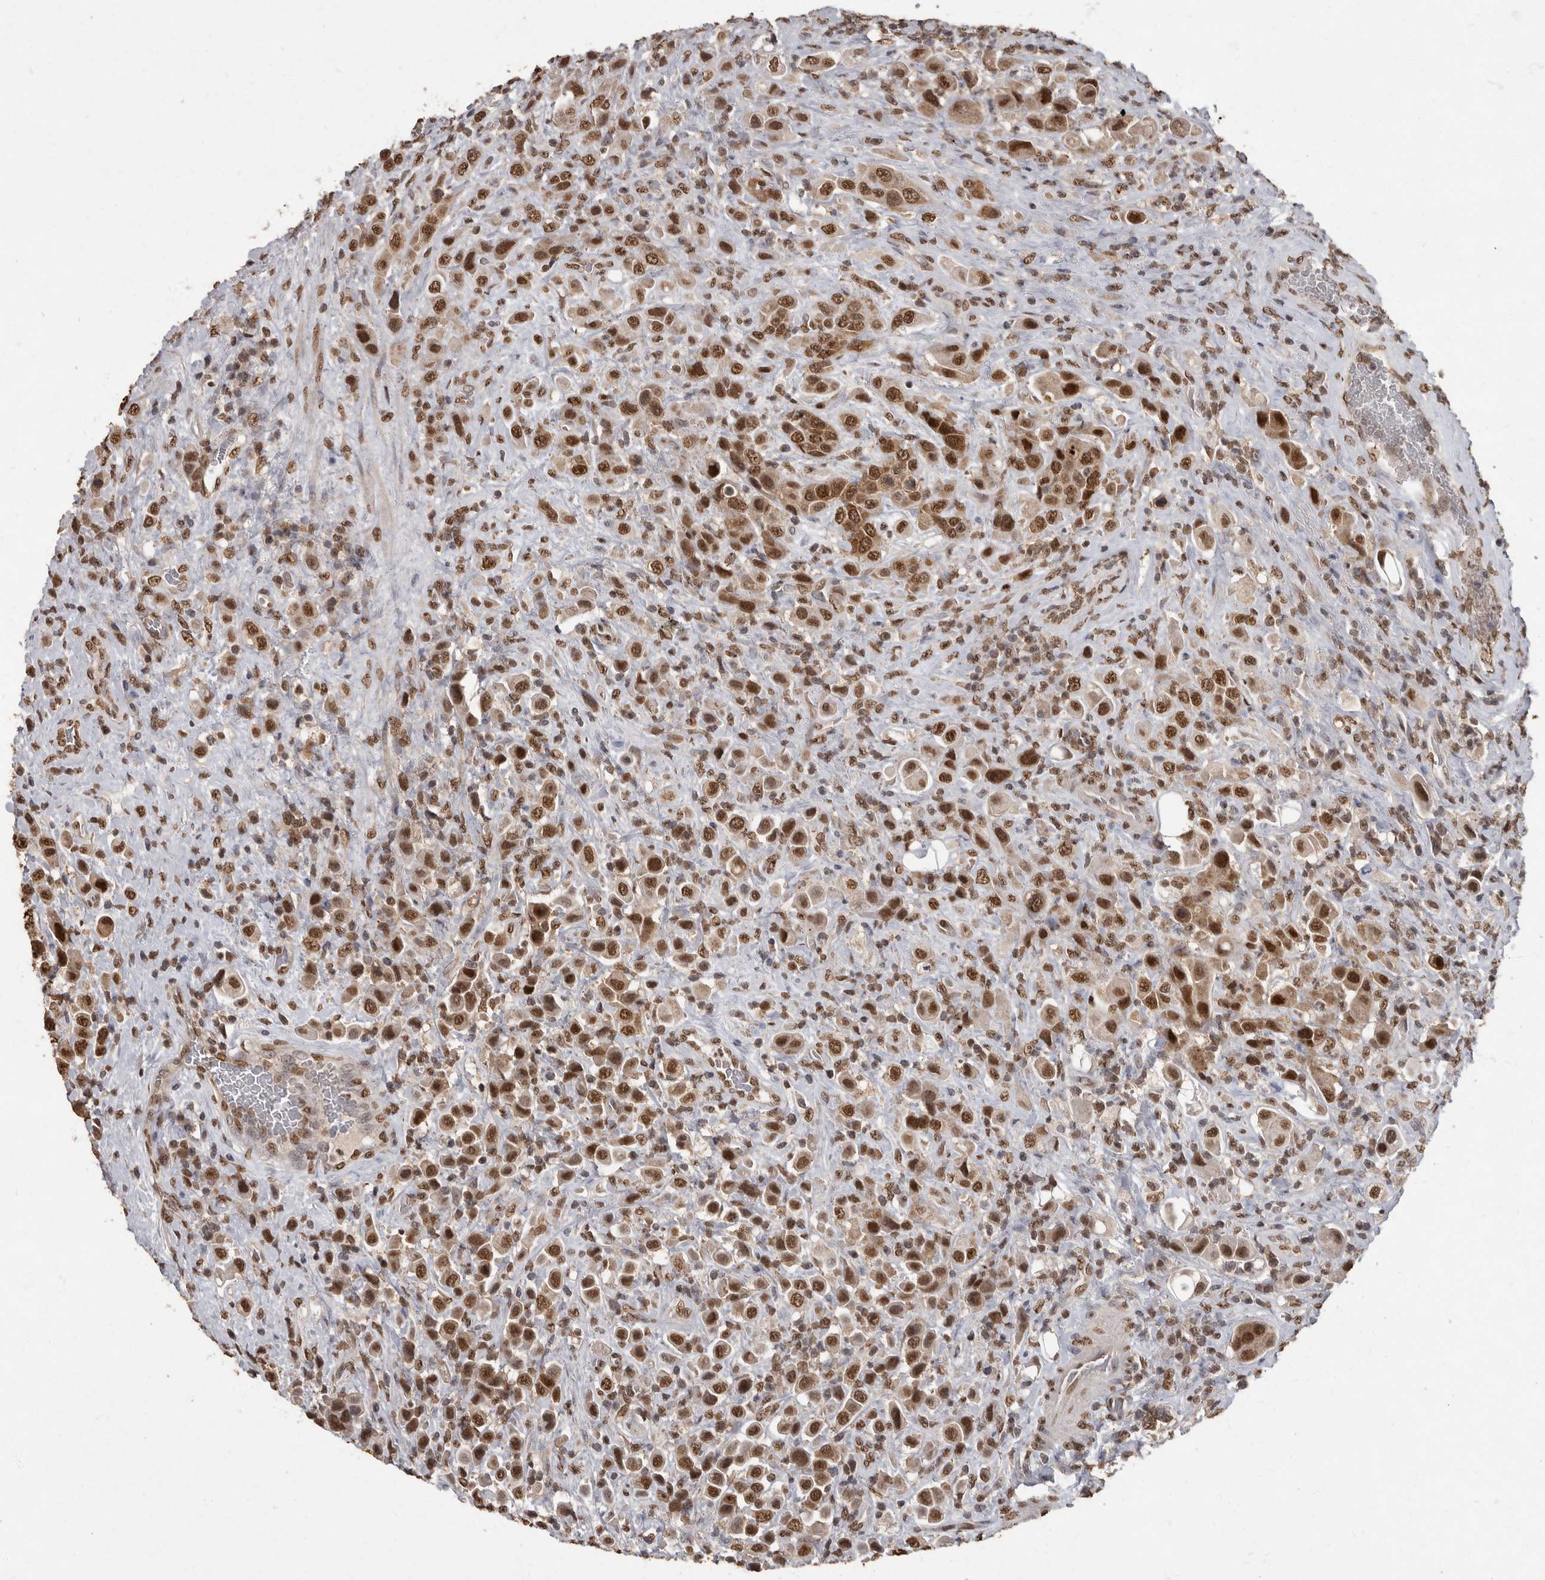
{"staining": {"intensity": "strong", "quantity": ">75%", "location": "cytoplasmic/membranous,nuclear"}, "tissue": "urothelial cancer", "cell_type": "Tumor cells", "image_type": "cancer", "snomed": [{"axis": "morphology", "description": "Urothelial carcinoma, High grade"}, {"axis": "topography", "description": "Urinary bladder"}], "caption": "Approximately >75% of tumor cells in urothelial cancer reveal strong cytoplasmic/membranous and nuclear protein positivity as visualized by brown immunohistochemical staining.", "gene": "NBL1", "patient": {"sex": "male", "age": 50}}